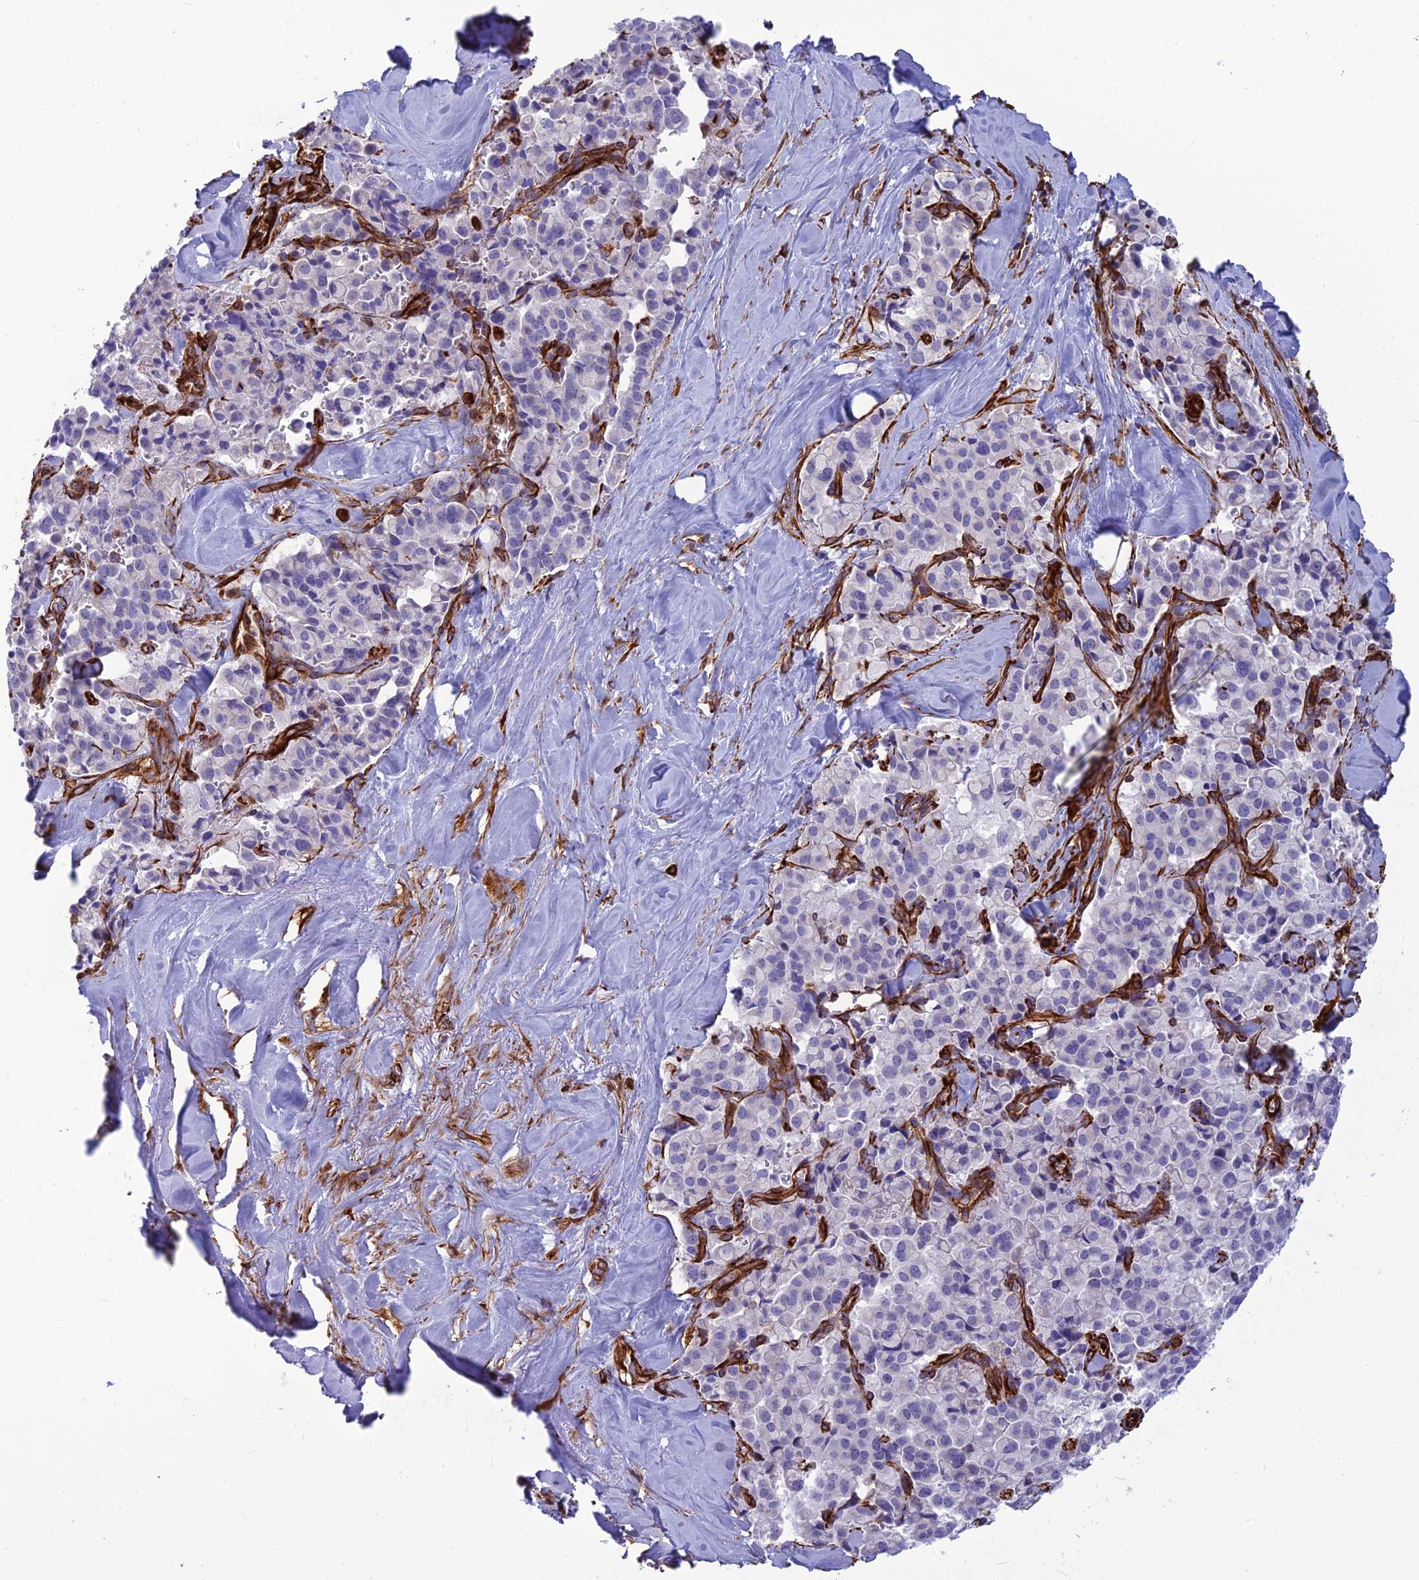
{"staining": {"intensity": "negative", "quantity": "none", "location": "none"}, "tissue": "pancreatic cancer", "cell_type": "Tumor cells", "image_type": "cancer", "snomed": [{"axis": "morphology", "description": "Adenocarcinoma, NOS"}, {"axis": "topography", "description": "Pancreas"}], "caption": "The micrograph exhibits no staining of tumor cells in pancreatic adenocarcinoma. (DAB (3,3'-diaminobenzidine) immunohistochemistry, high magnification).", "gene": "FBXL20", "patient": {"sex": "male", "age": 65}}